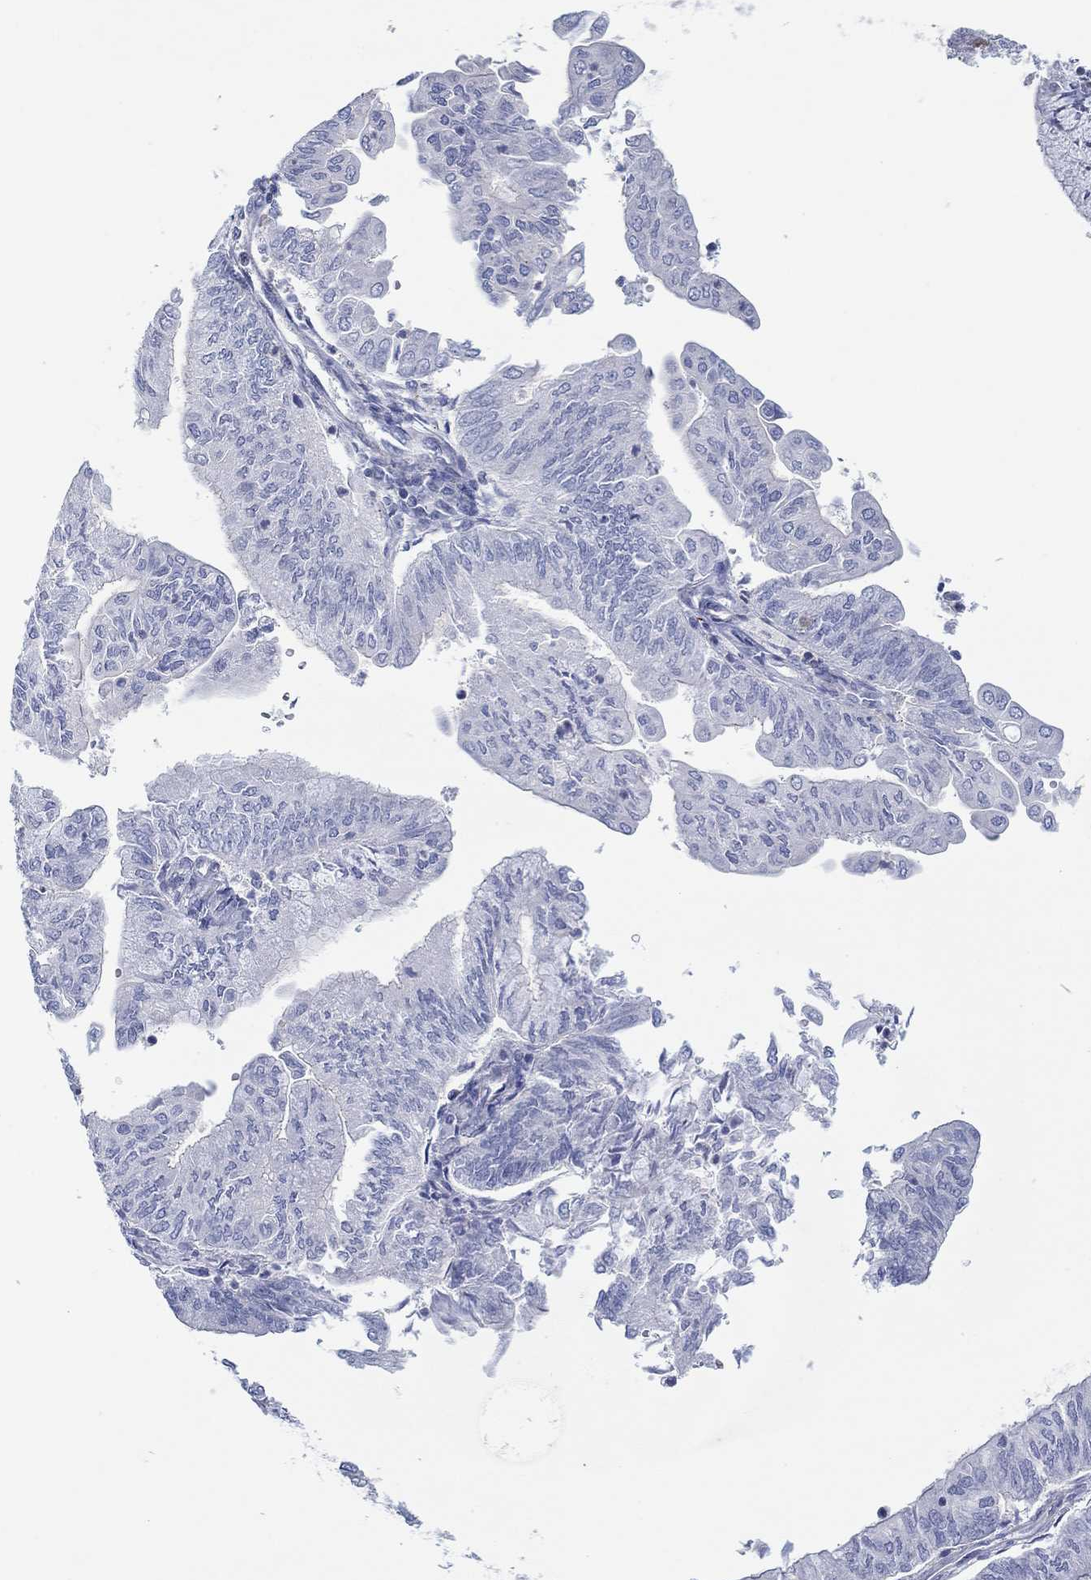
{"staining": {"intensity": "negative", "quantity": "none", "location": "none"}, "tissue": "endometrial cancer", "cell_type": "Tumor cells", "image_type": "cancer", "snomed": [{"axis": "morphology", "description": "Adenocarcinoma, NOS"}, {"axis": "topography", "description": "Endometrium"}], "caption": "Immunohistochemistry (IHC) histopathology image of neoplastic tissue: human endometrial cancer stained with DAB (3,3'-diaminobenzidine) shows no significant protein positivity in tumor cells. Brightfield microscopy of immunohistochemistry (IHC) stained with DAB (3,3'-diaminobenzidine) (brown) and hematoxylin (blue), captured at high magnification.", "gene": "PPIL6", "patient": {"sex": "female", "age": 59}}